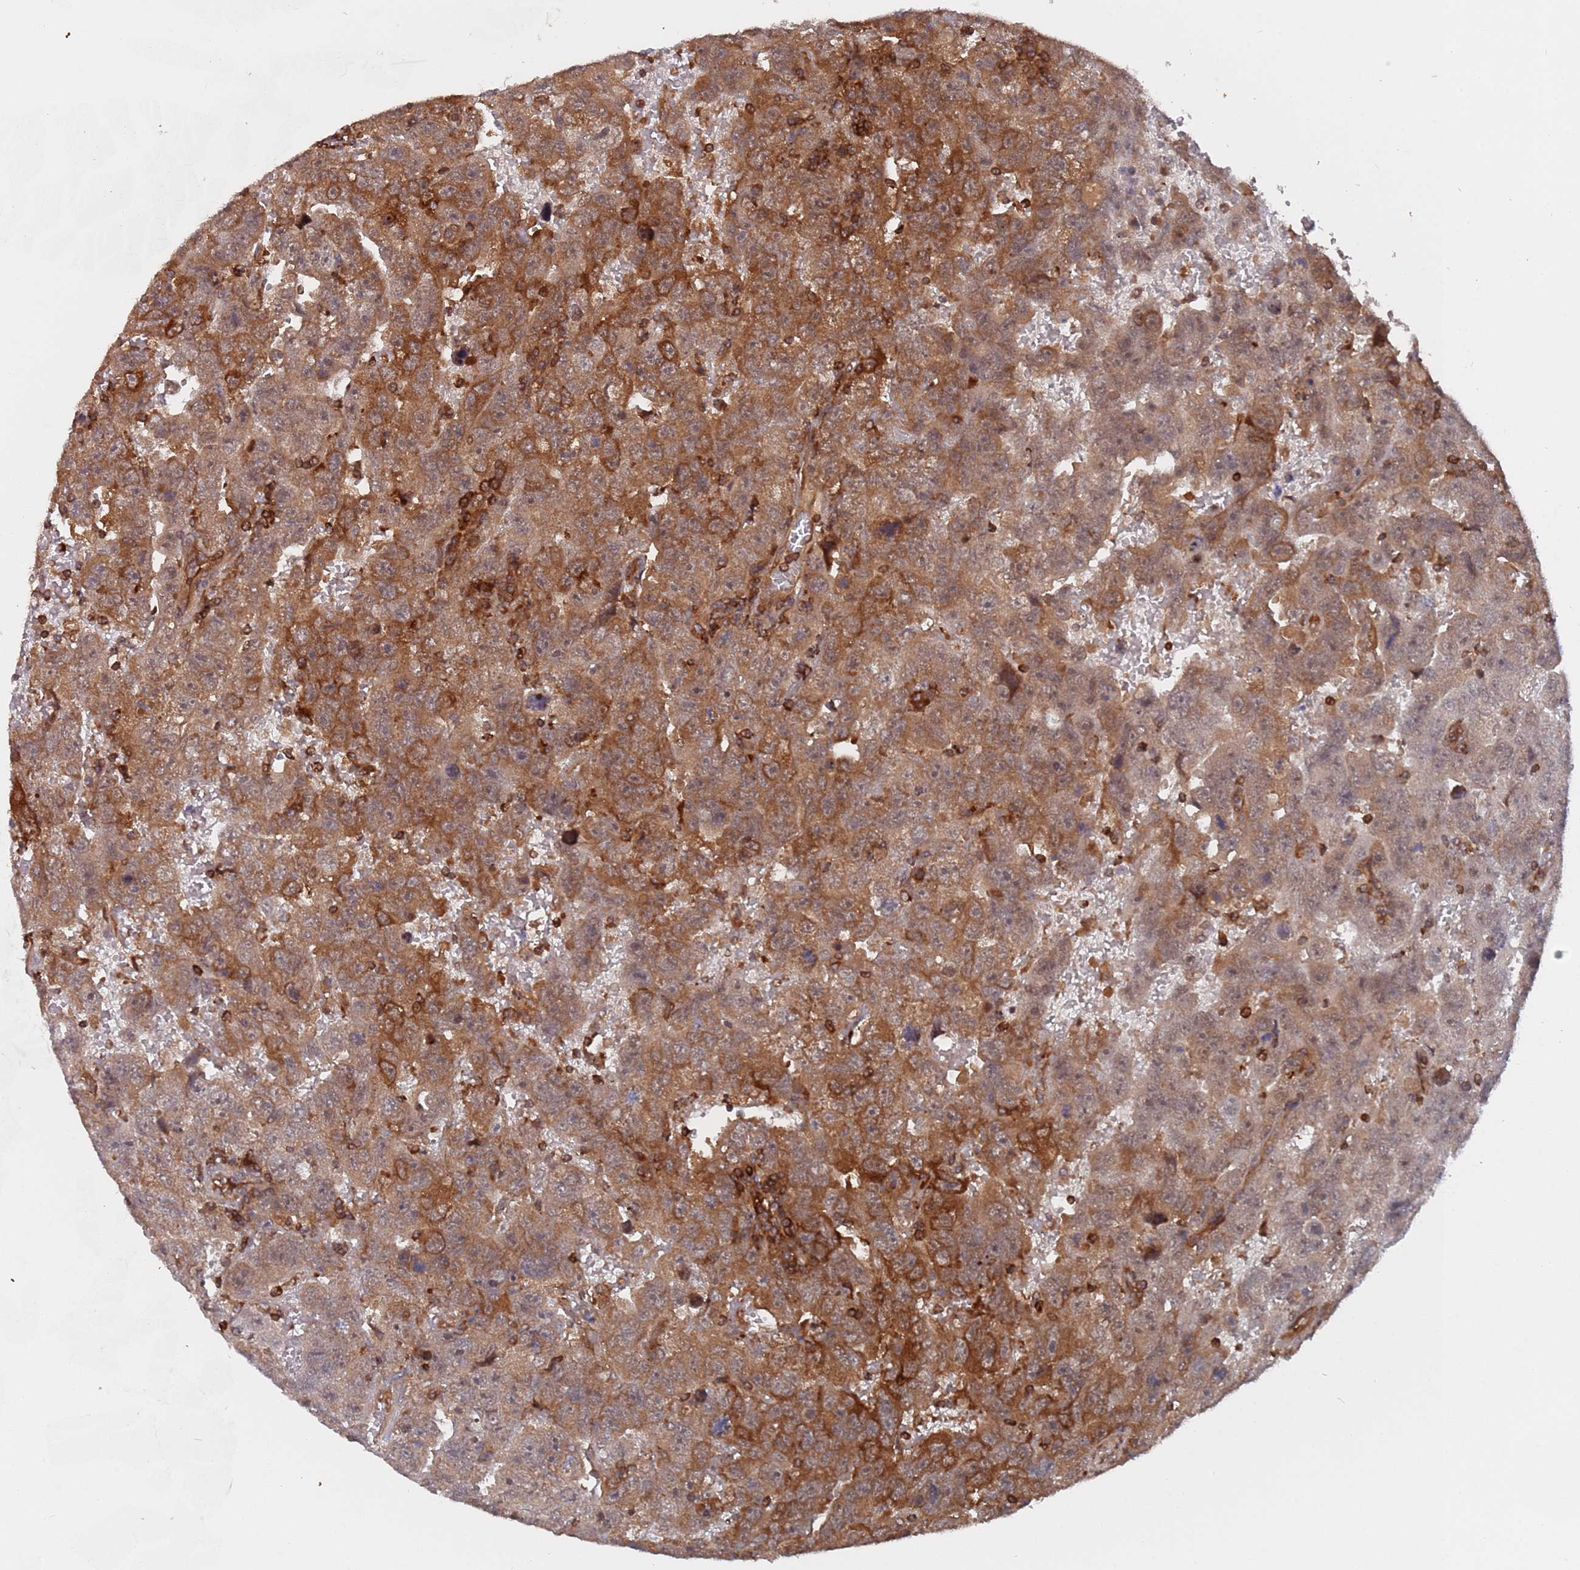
{"staining": {"intensity": "moderate", "quantity": "25%-75%", "location": "cytoplasmic/membranous,nuclear"}, "tissue": "testis cancer", "cell_type": "Tumor cells", "image_type": "cancer", "snomed": [{"axis": "morphology", "description": "Carcinoma, Embryonal, NOS"}, {"axis": "topography", "description": "Testis"}], "caption": "Testis cancer (embryonal carcinoma) stained for a protein displays moderate cytoplasmic/membranous and nuclear positivity in tumor cells.", "gene": "DDX60", "patient": {"sex": "male", "age": 45}}